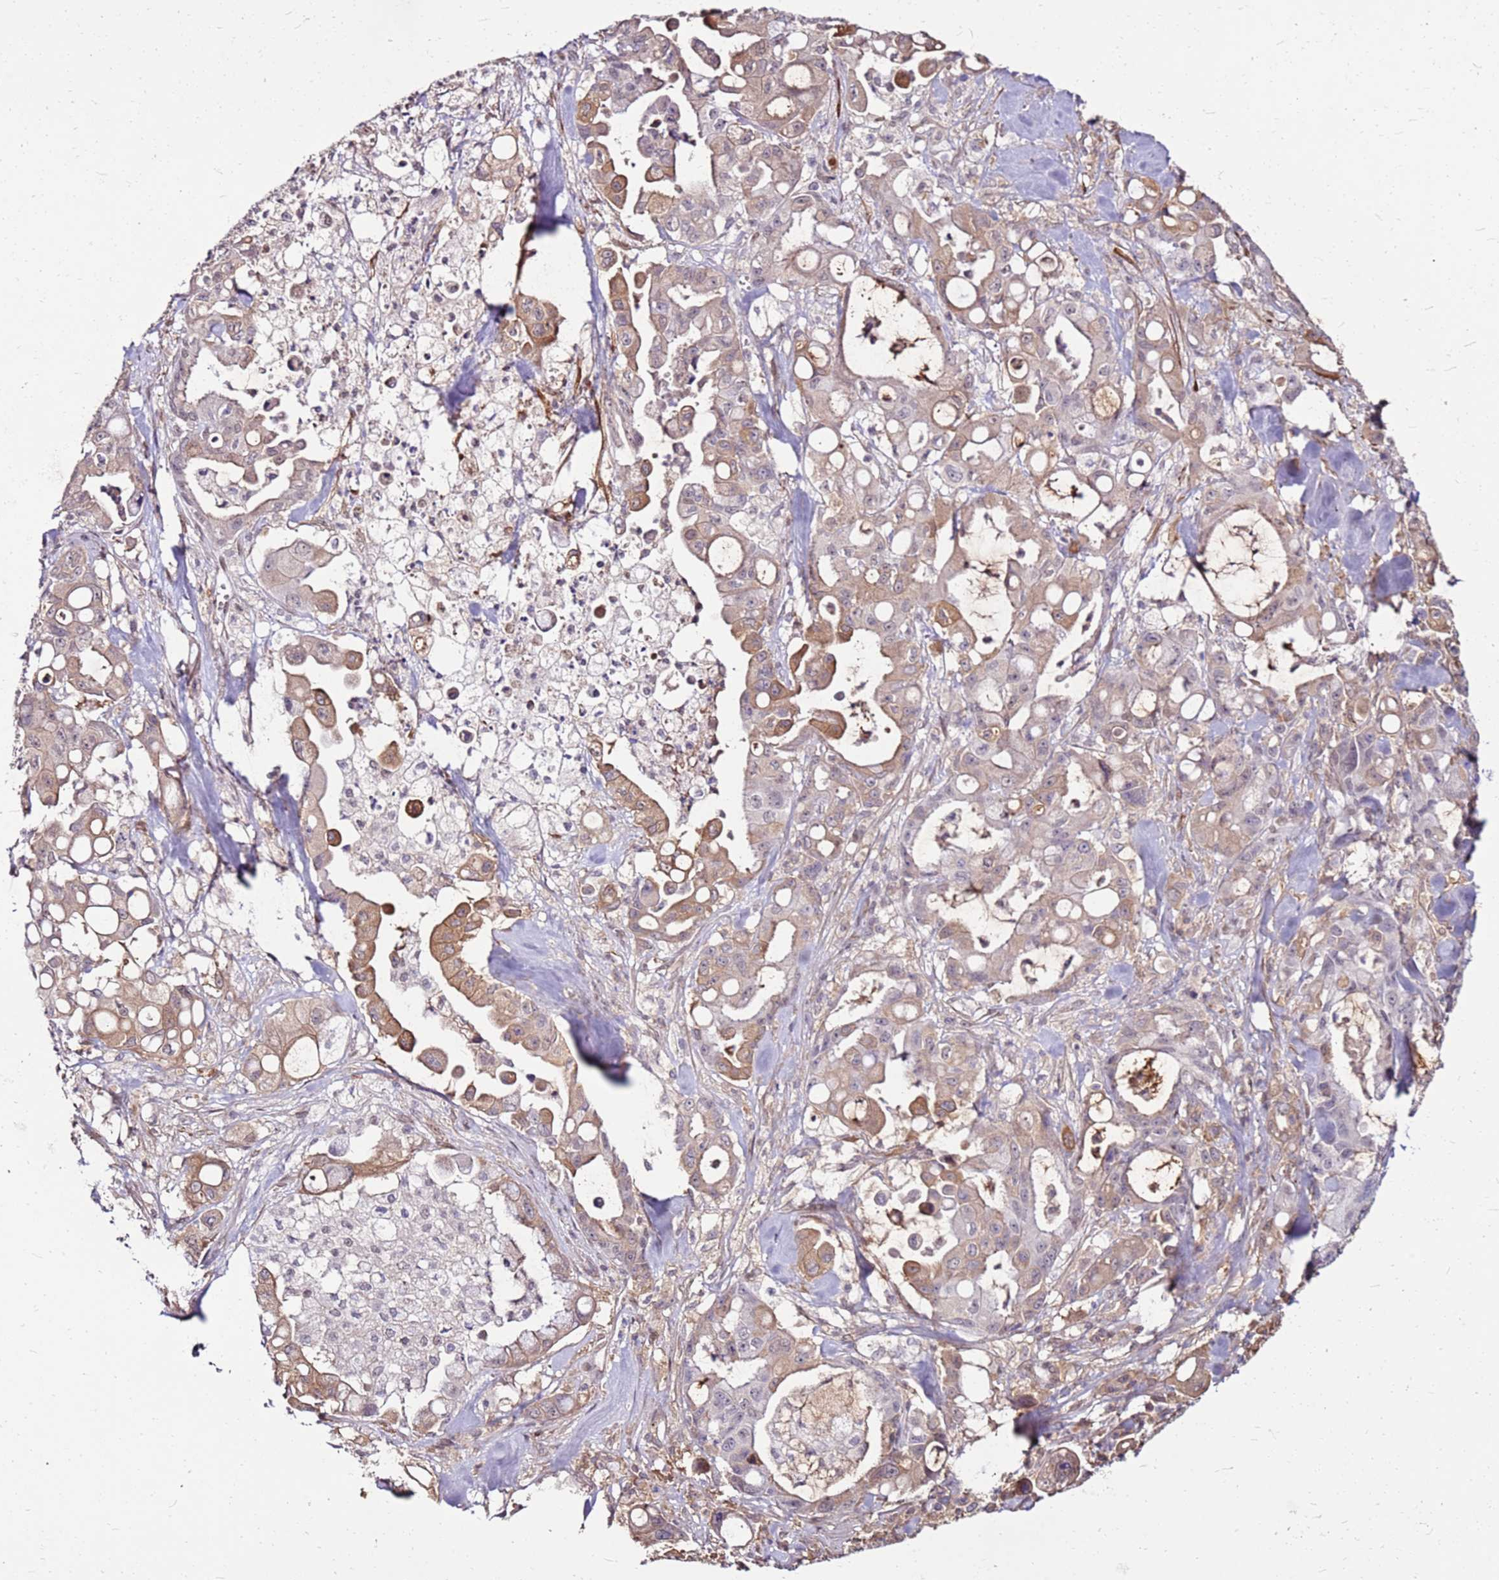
{"staining": {"intensity": "moderate", "quantity": "25%-75%", "location": "cytoplasmic/membranous"}, "tissue": "pancreatic cancer", "cell_type": "Tumor cells", "image_type": "cancer", "snomed": [{"axis": "morphology", "description": "Adenocarcinoma, NOS"}, {"axis": "topography", "description": "Pancreas"}], "caption": "Protein analysis of pancreatic adenocarcinoma tissue displays moderate cytoplasmic/membranous expression in about 25%-75% of tumor cells. The protein of interest is stained brown, and the nuclei are stained in blue (DAB IHC with brightfield microscopy, high magnification).", "gene": "ALDH1A3", "patient": {"sex": "male", "age": 68}}